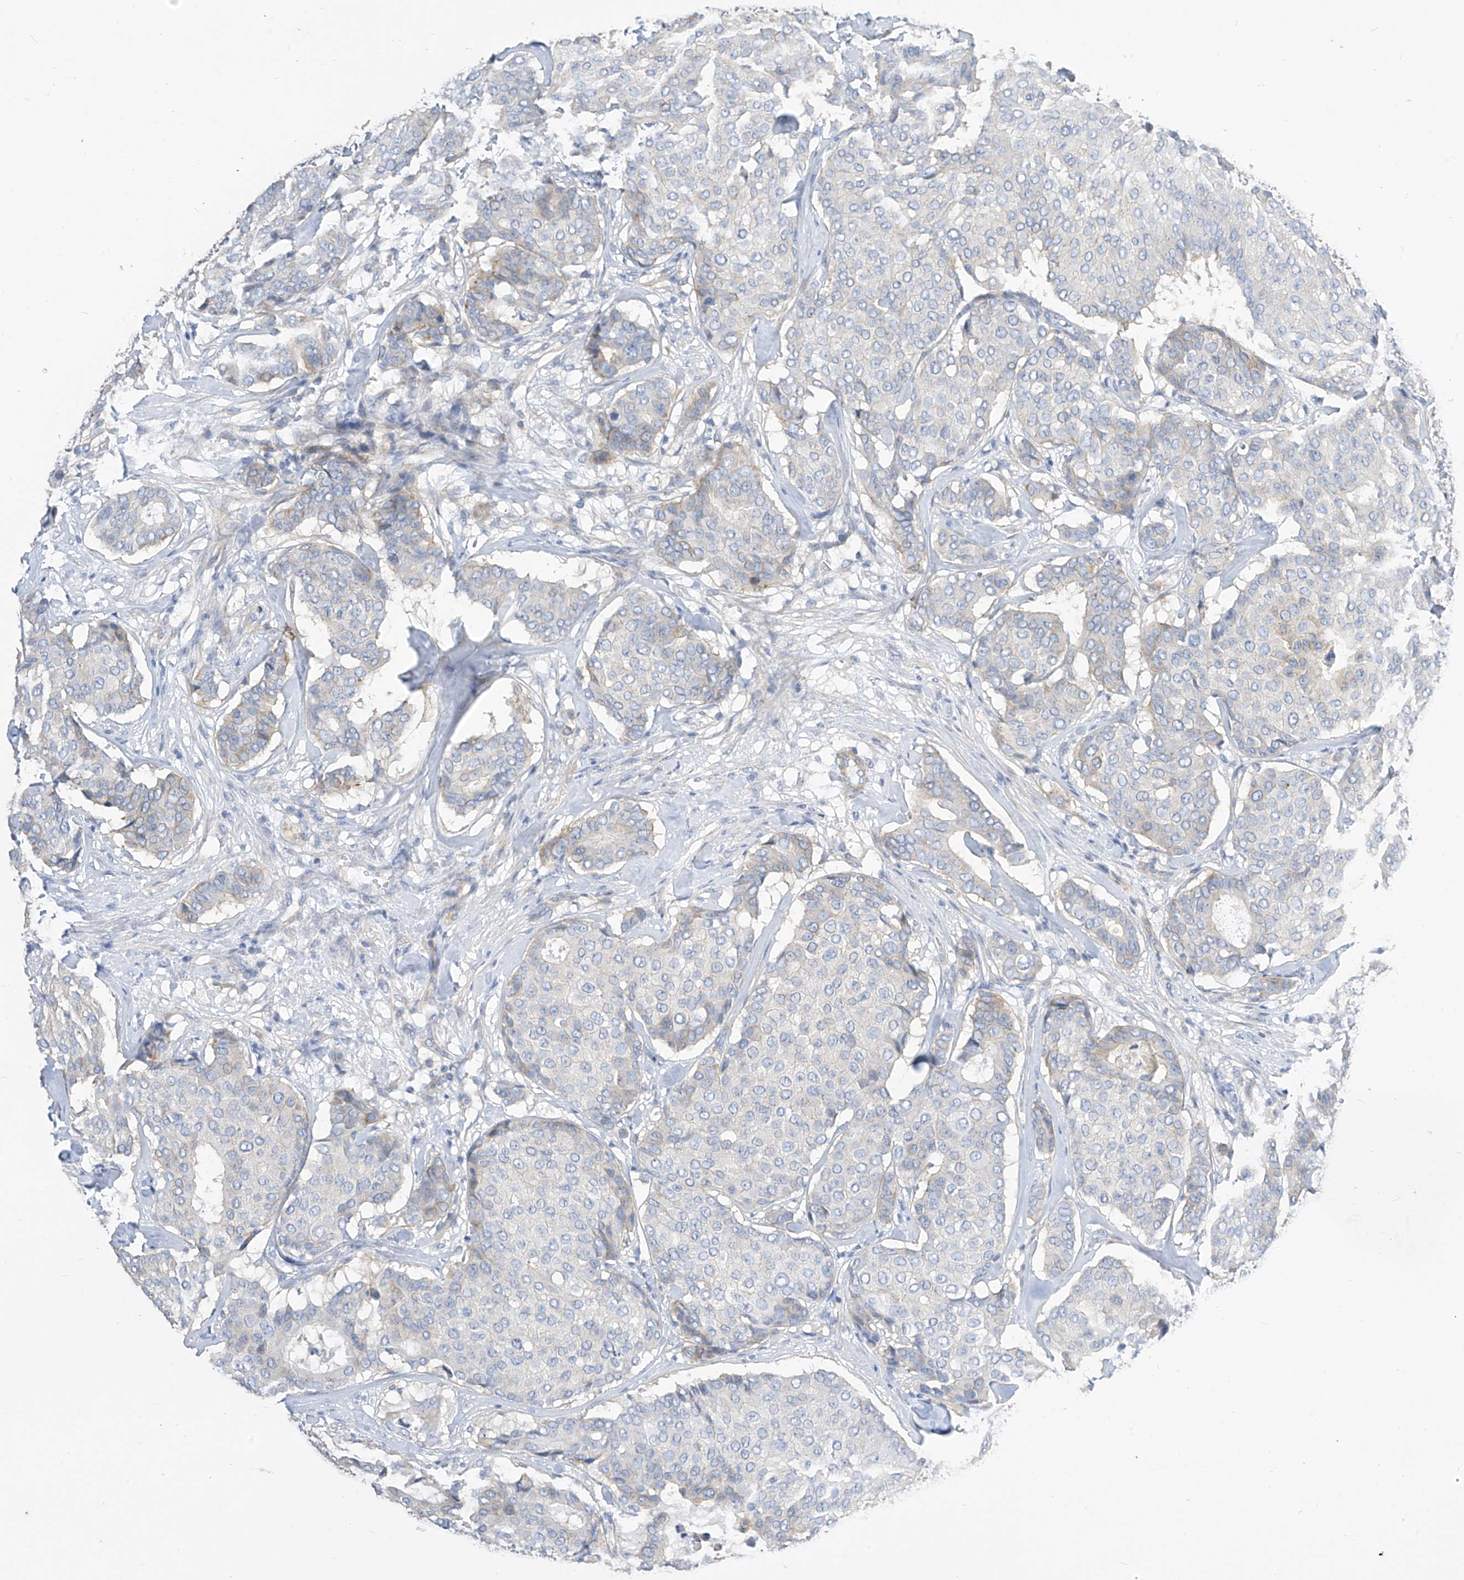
{"staining": {"intensity": "weak", "quantity": "<25%", "location": "cytoplasmic/membranous"}, "tissue": "breast cancer", "cell_type": "Tumor cells", "image_type": "cancer", "snomed": [{"axis": "morphology", "description": "Duct carcinoma"}, {"axis": "topography", "description": "Breast"}], "caption": "Human breast cancer stained for a protein using IHC reveals no expression in tumor cells.", "gene": "SCGB2A1", "patient": {"sex": "female", "age": 75}}